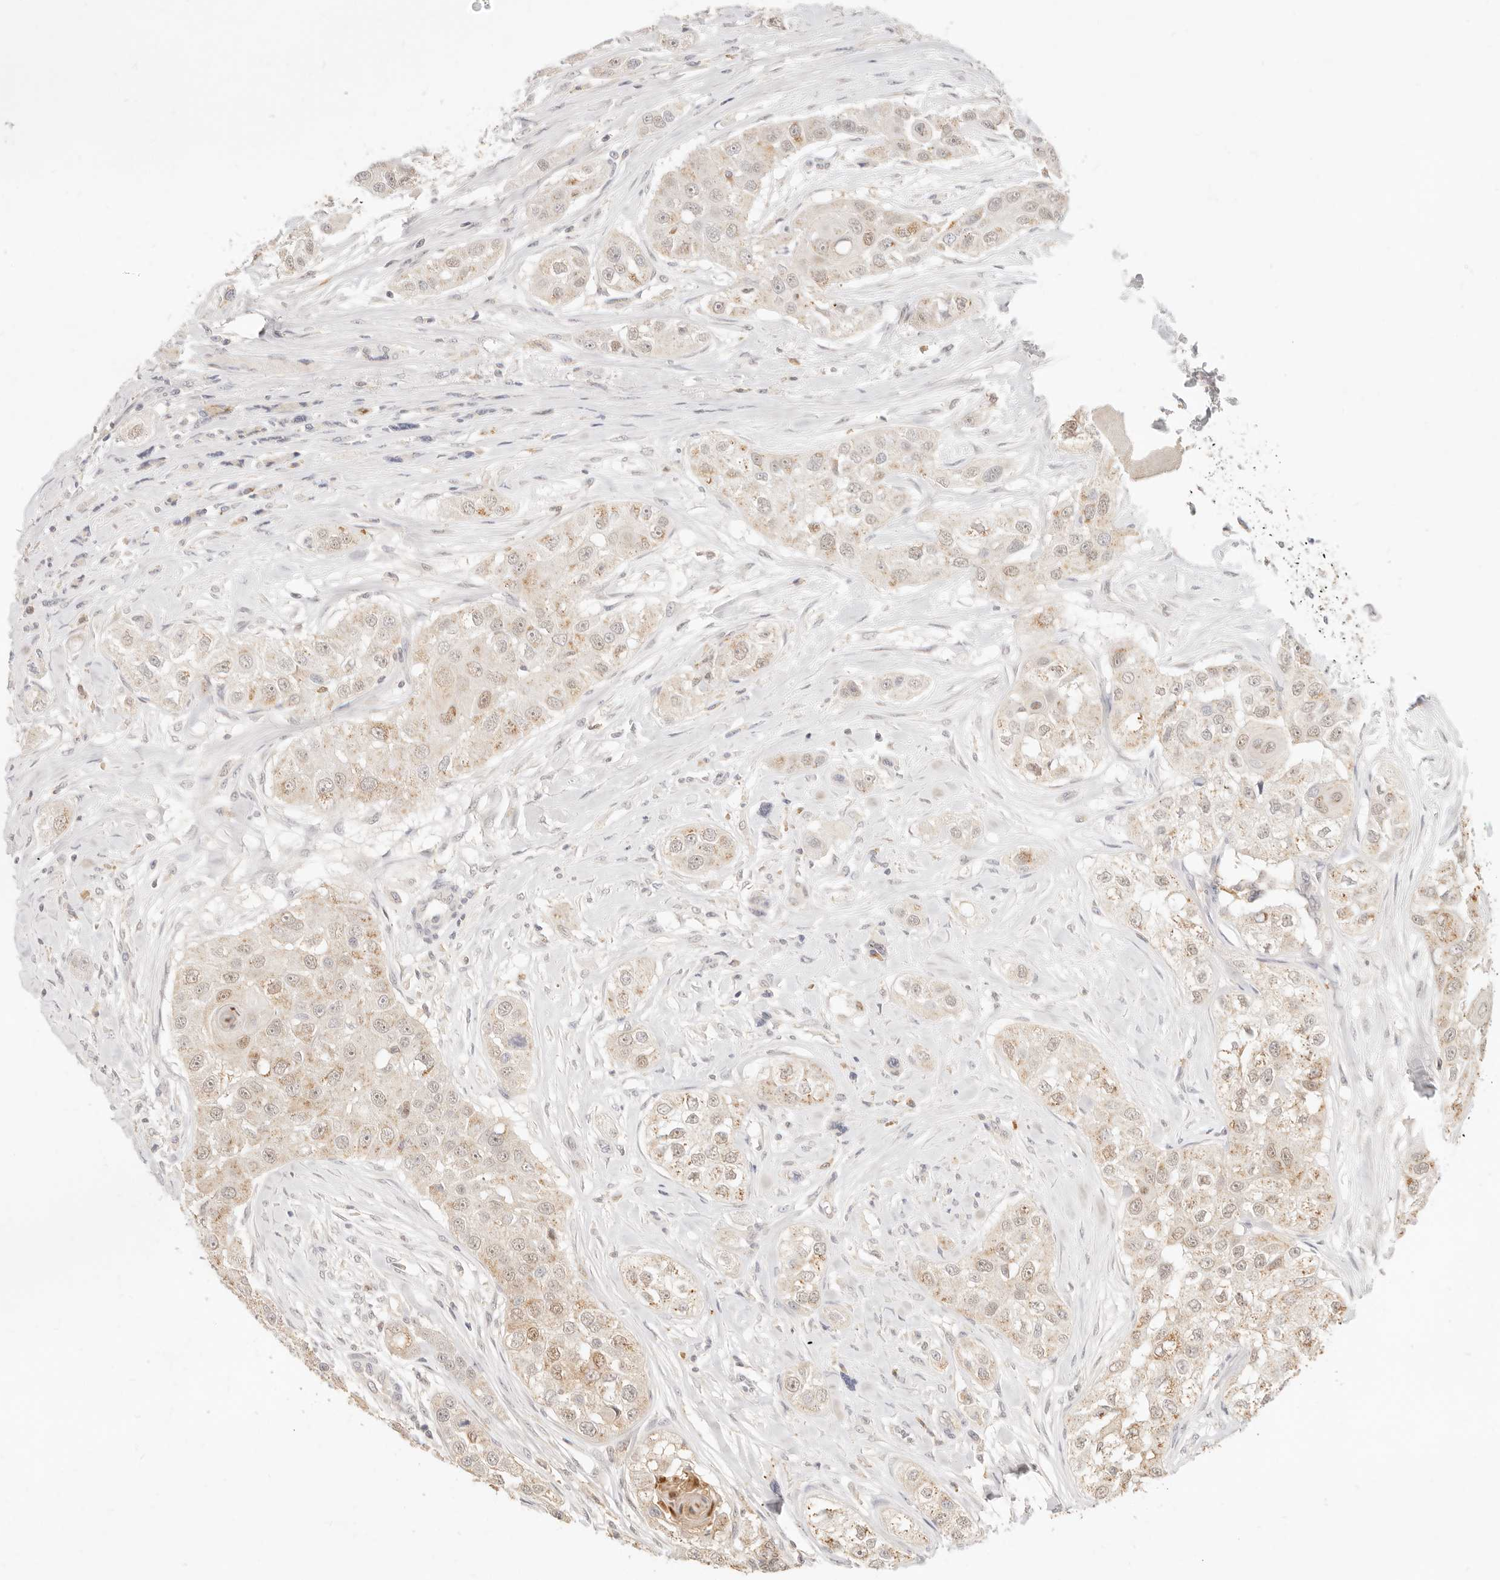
{"staining": {"intensity": "moderate", "quantity": "<25%", "location": "cytoplasmic/membranous,nuclear"}, "tissue": "head and neck cancer", "cell_type": "Tumor cells", "image_type": "cancer", "snomed": [{"axis": "morphology", "description": "Normal tissue, NOS"}, {"axis": "morphology", "description": "Squamous cell carcinoma, NOS"}, {"axis": "topography", "description": "Skeletal muscle"}, {"axis": "topography", "description": "Head-Neck"}], "caption": "Tumor cells demonstrate low levels of moderate cytoplasmic/membranous and nuclear expression in approximately <25% of cells in head and neck squamous cell carcinoma. (DAB (3,3'-diaminobenzidine) IHC with brightfield microscopy, high magnification).", "gene": "TMTC2", "patient": {"sex": "male", "age": 51}}